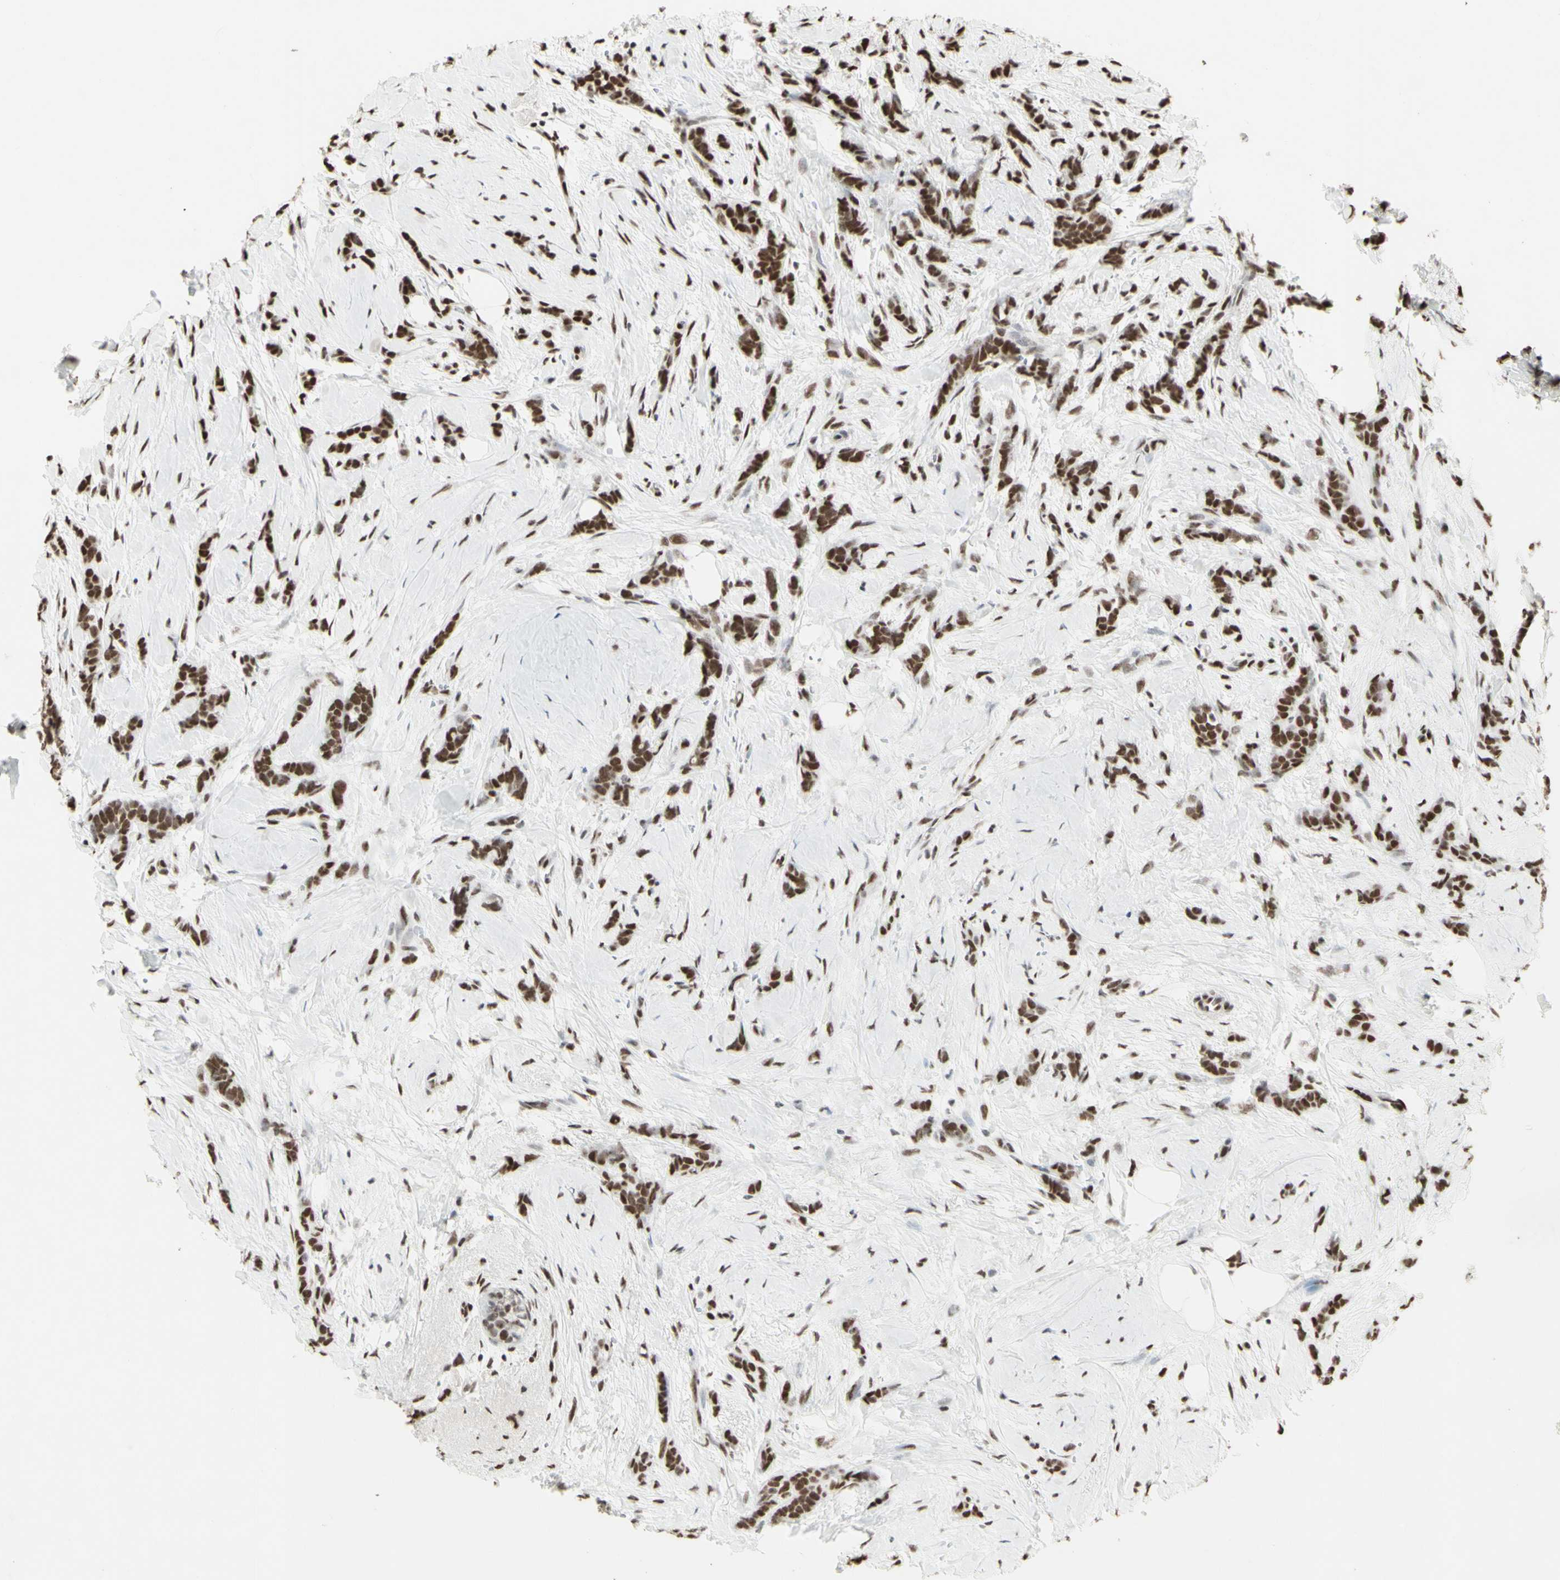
{"staining": {"intensity": "strong", "quantity": ">75%", "location": "nuclear"}, "tissue": "breast cancer", "cell_type": "Tumor cells", "image_type": "cancer", "snomed": [{"axis": "morphology", "description": "Lobular carcinoma, in situ"}, {"axis": "morphology", "description": "Lobular carcinoma"}, {"axis": "topography", "description": "Breast"}], "caption": "Immunohistochemistry photomicrograph of neoplastic tissue: human breast lobular carcinoma stained using immunohistochemistry reveals high levels of strong protein expression localized specifically in the nuclear of tumor cells, appearing as a nuclear brown color.", "gene": "TRIM28", "patient": {"sex": "female", "age": 41}}